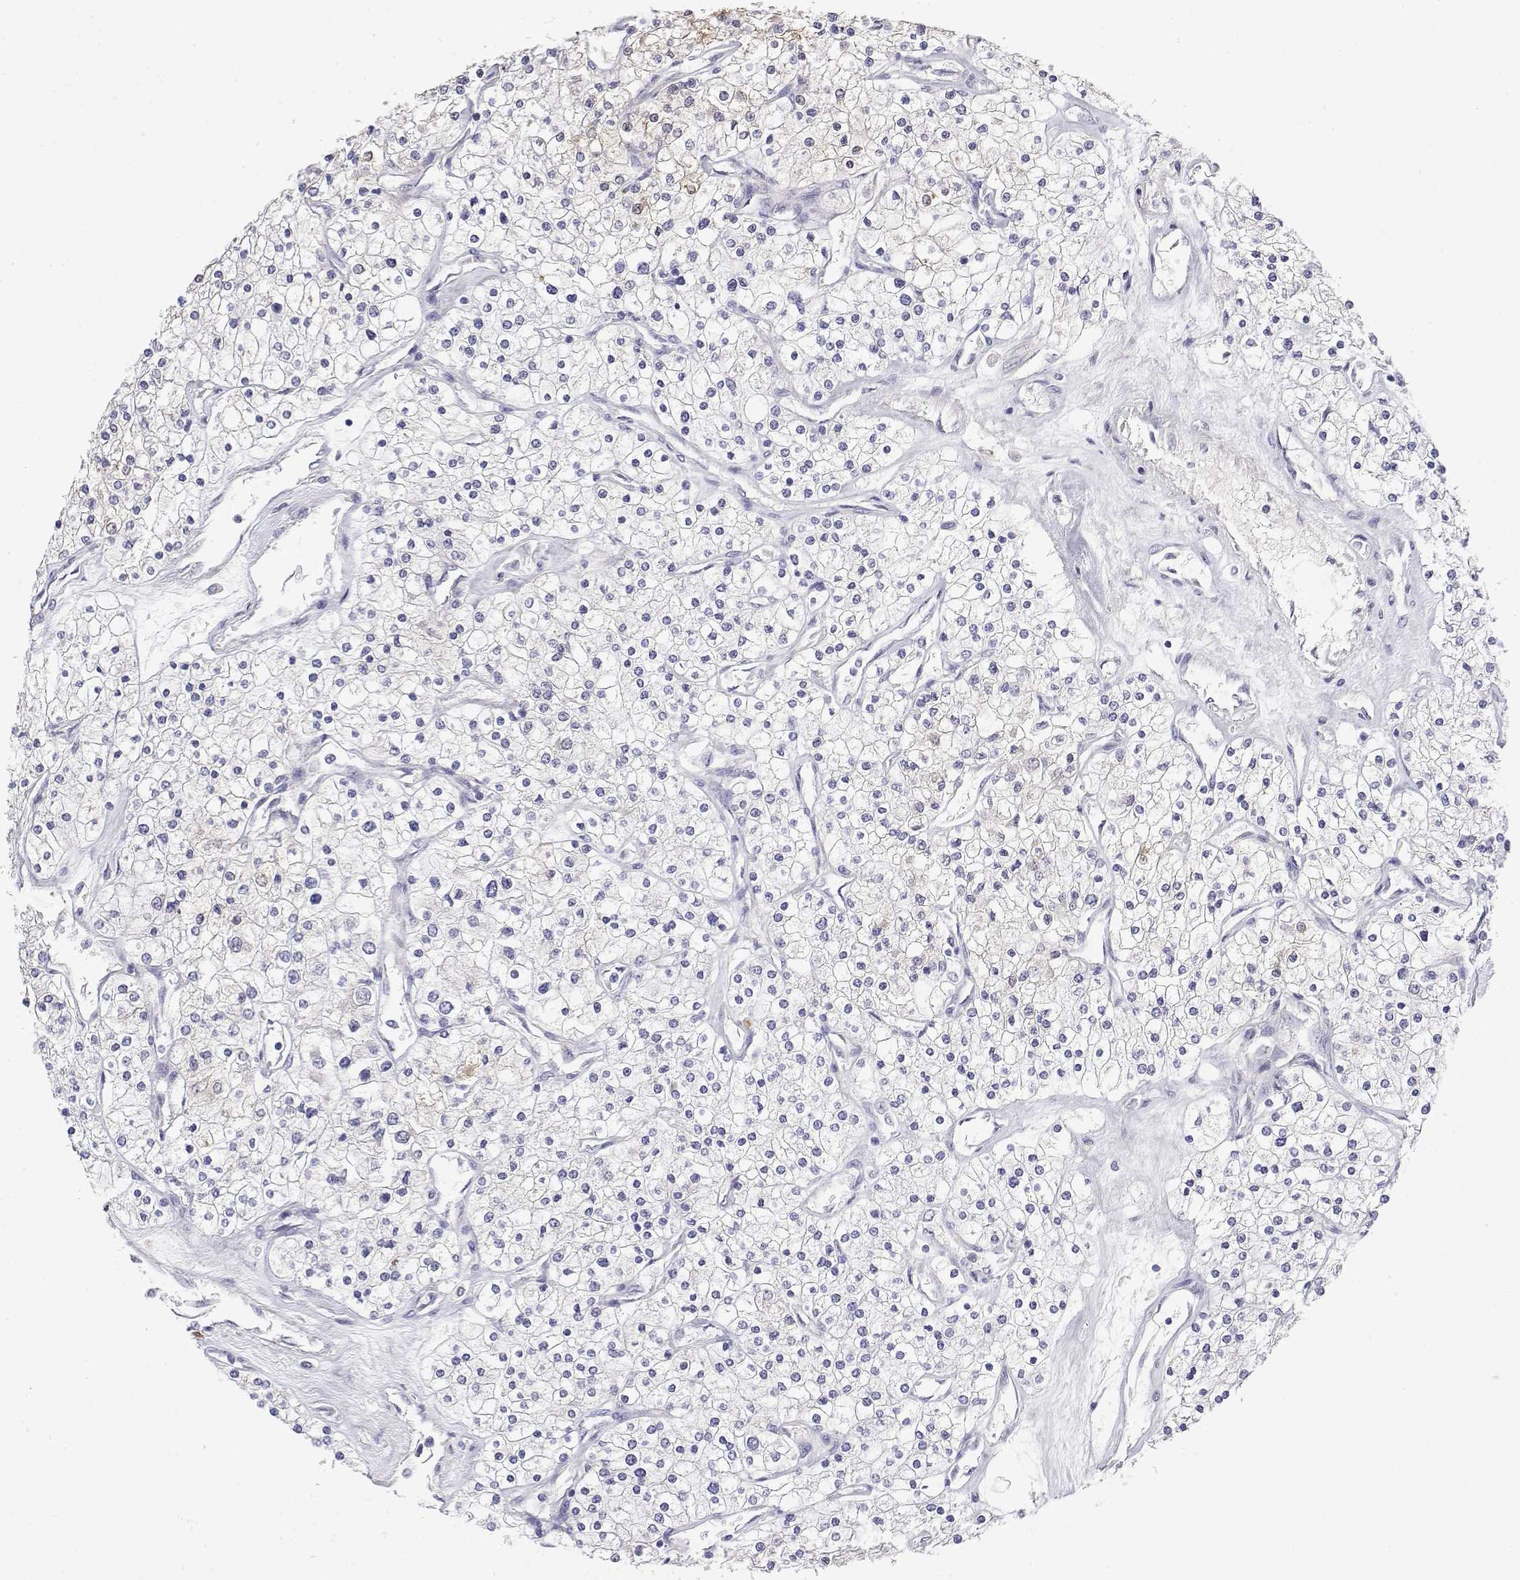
{"staining": {"intensity": "negative", "quantity": "none", "location": "none"}, "tissue": "renal cancer", "cell_type": "Tumor cells", "image_type": "cancer", "snomed": [{"axis": "morphology", "description": "Adenocarcinoma, NOS"}, {"axis": "topography", "description": "Kidney"}], "caption": "This is an IHC micrograph of human renal cancer (adenocarcinoma). There is no positivity in tumor cells.", "gene": "GGACT", "patient": {"sex": "male", "age": 80}}